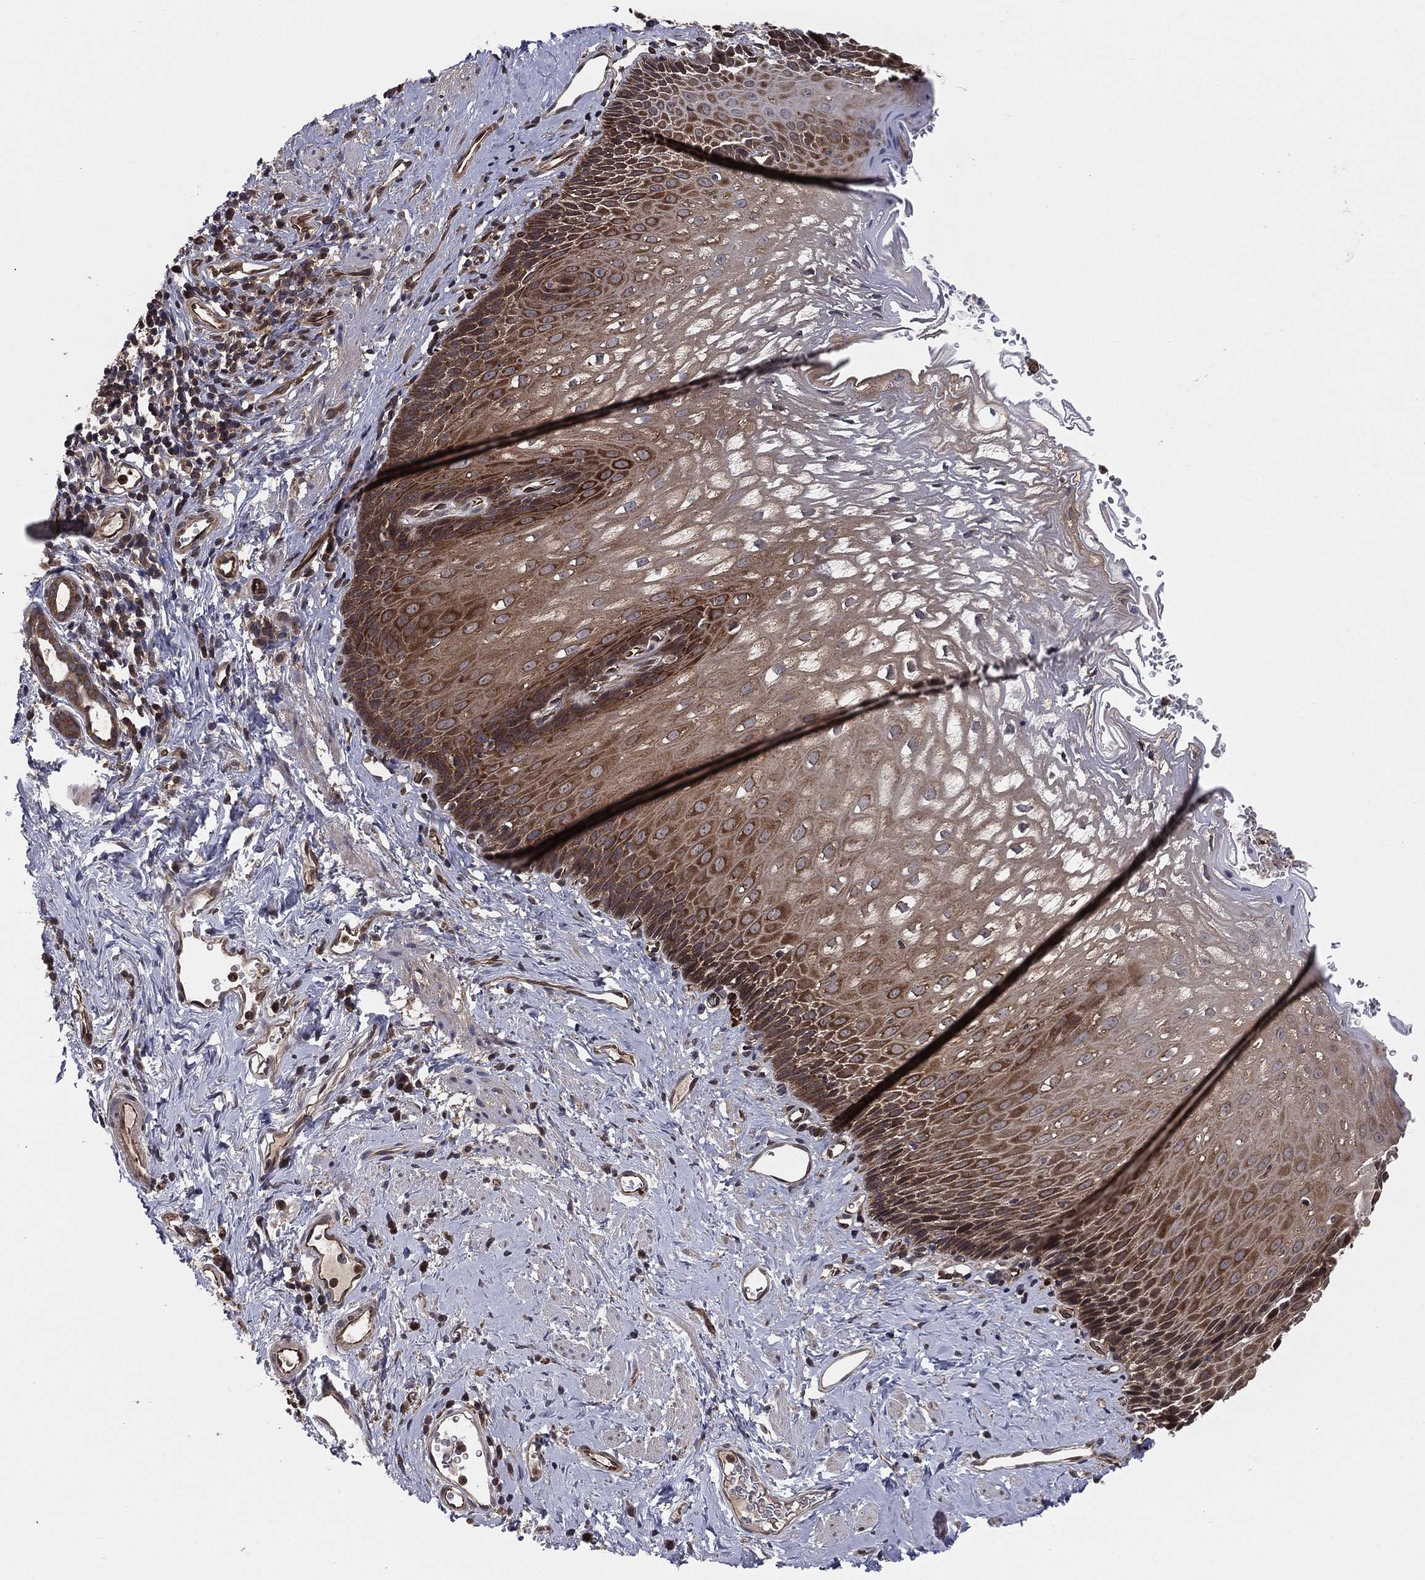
{"staining": {"intensity": "strong", "quantity": "<25%", "location": "cytoplasmic/membranous"}, "tissue": "esophagus", "cell_type": "Squamous epithelial cells", "image_type": "normal", "snomed": [{"axis": "morphology", "description": "Normal tissue, NOS"}, {"axis": "topography", "description": "Esophagus"}], "caption": "A photomicrograph of human esophagus stained for a protein demonstrates strong cytoplasmic/membranous brown staining in squamous epithelial cells. Using DAB (3,3'-diaminobenzidine) (brown) and hematoxylin (blue) stains, captured at high magnification using brightfield microscopy.", "gene": "CERT1", "patient": {"sex": "male", "age": 64}}